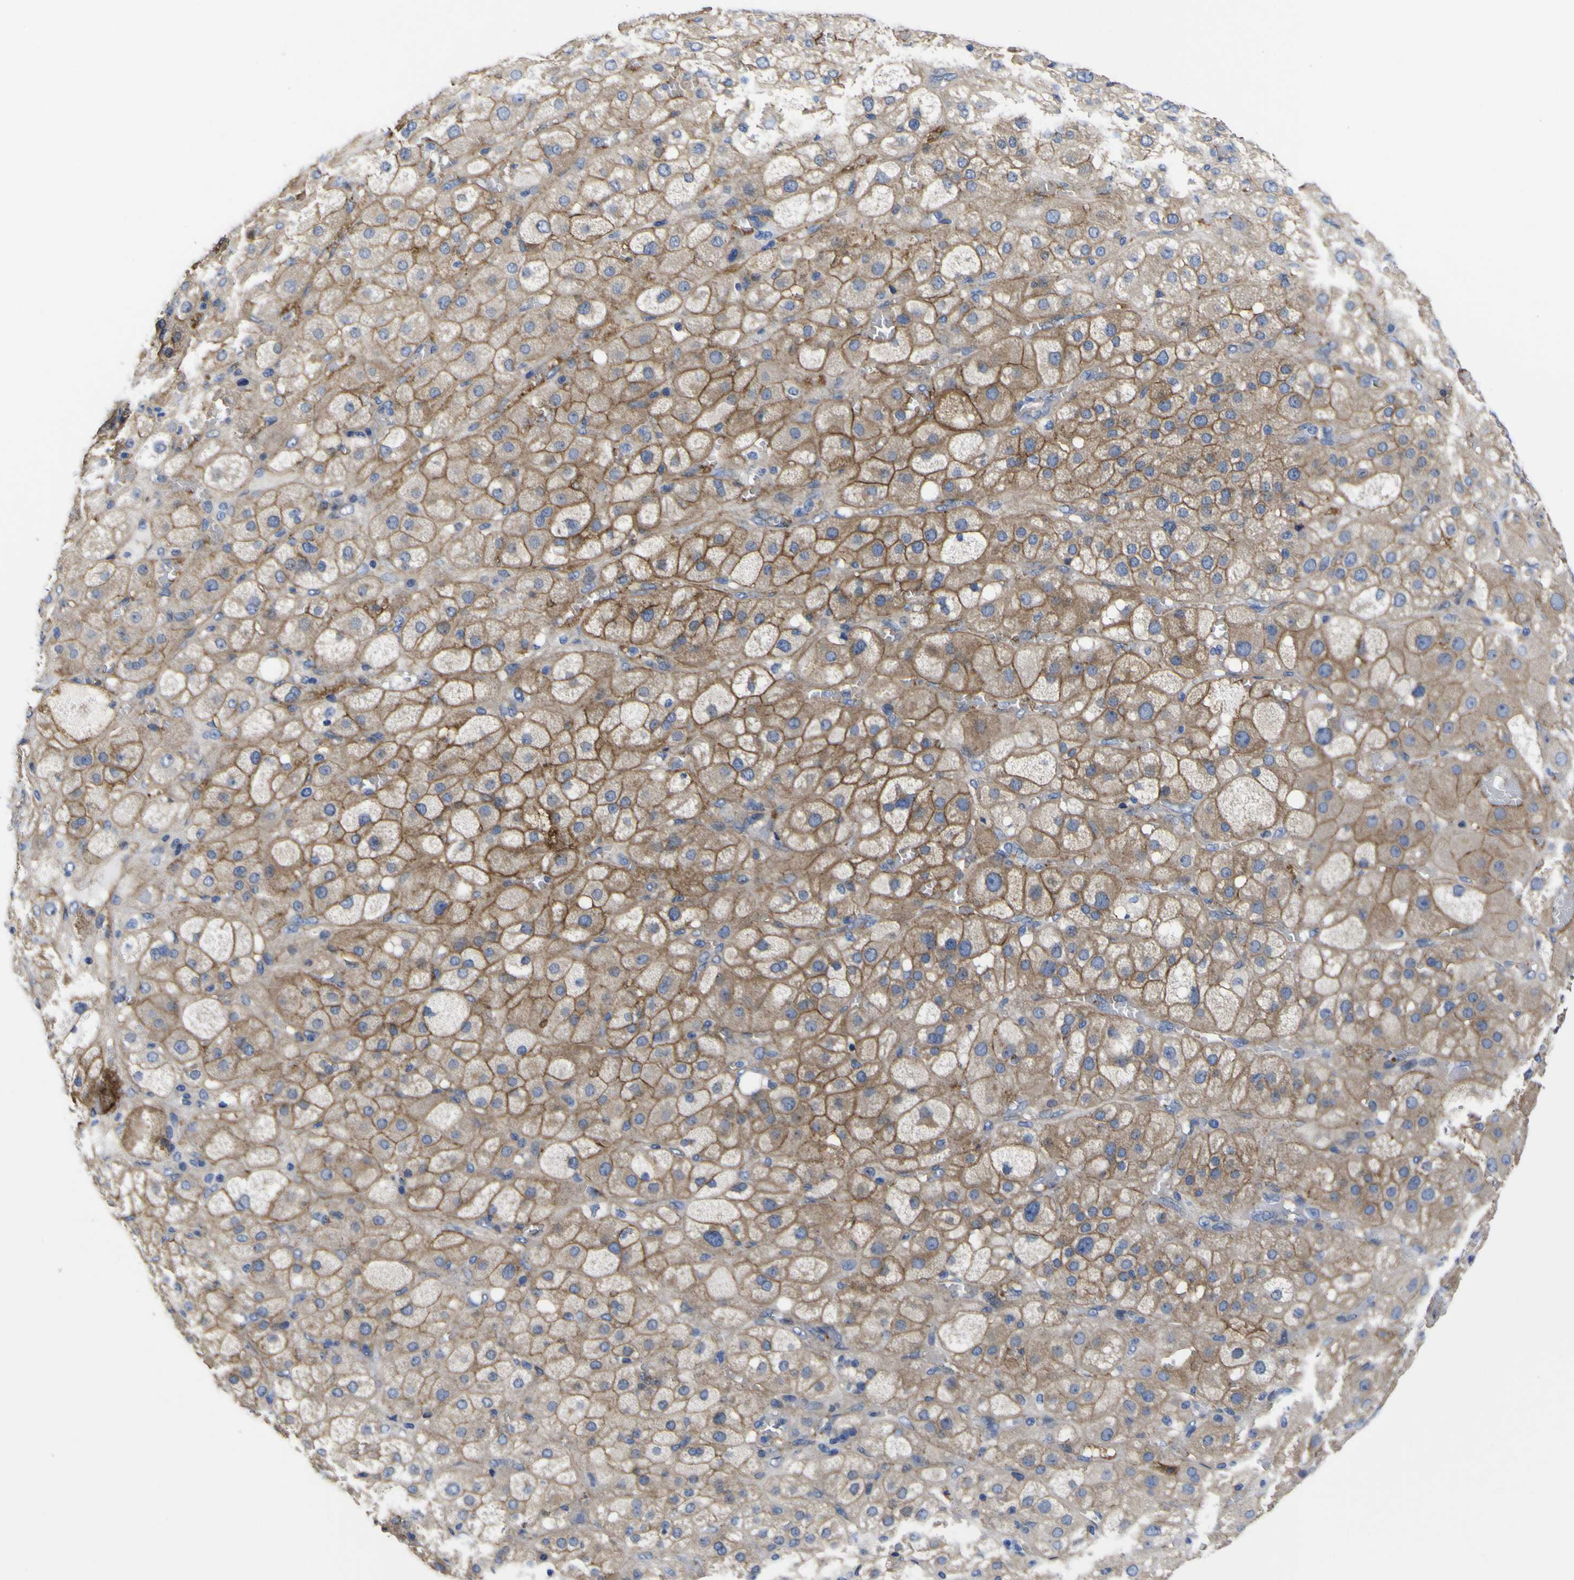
{"staining": {"intensity": "moderate", "quantity": ">75%", "location": "cytoplasmic/membranous"}, "tissue": "adrenal gland", "cell_type": "Glandular cells", "image_type": "normal", "snomed": [{"axis": "morphology", "description": "Normal tissue, NOS"}, {"axis": "topography", "description": "Adrenal gland"}], "caption": "This photomicrograph demonstrates immunohistochemistry (IHC) staining of unremarkable adrenal gland, with medium moderate cytoplasmic/membranous staining in approximately >75% of glandular cells.", "gene": "CD151", "patient": {"sex": "female", "age": 47}}